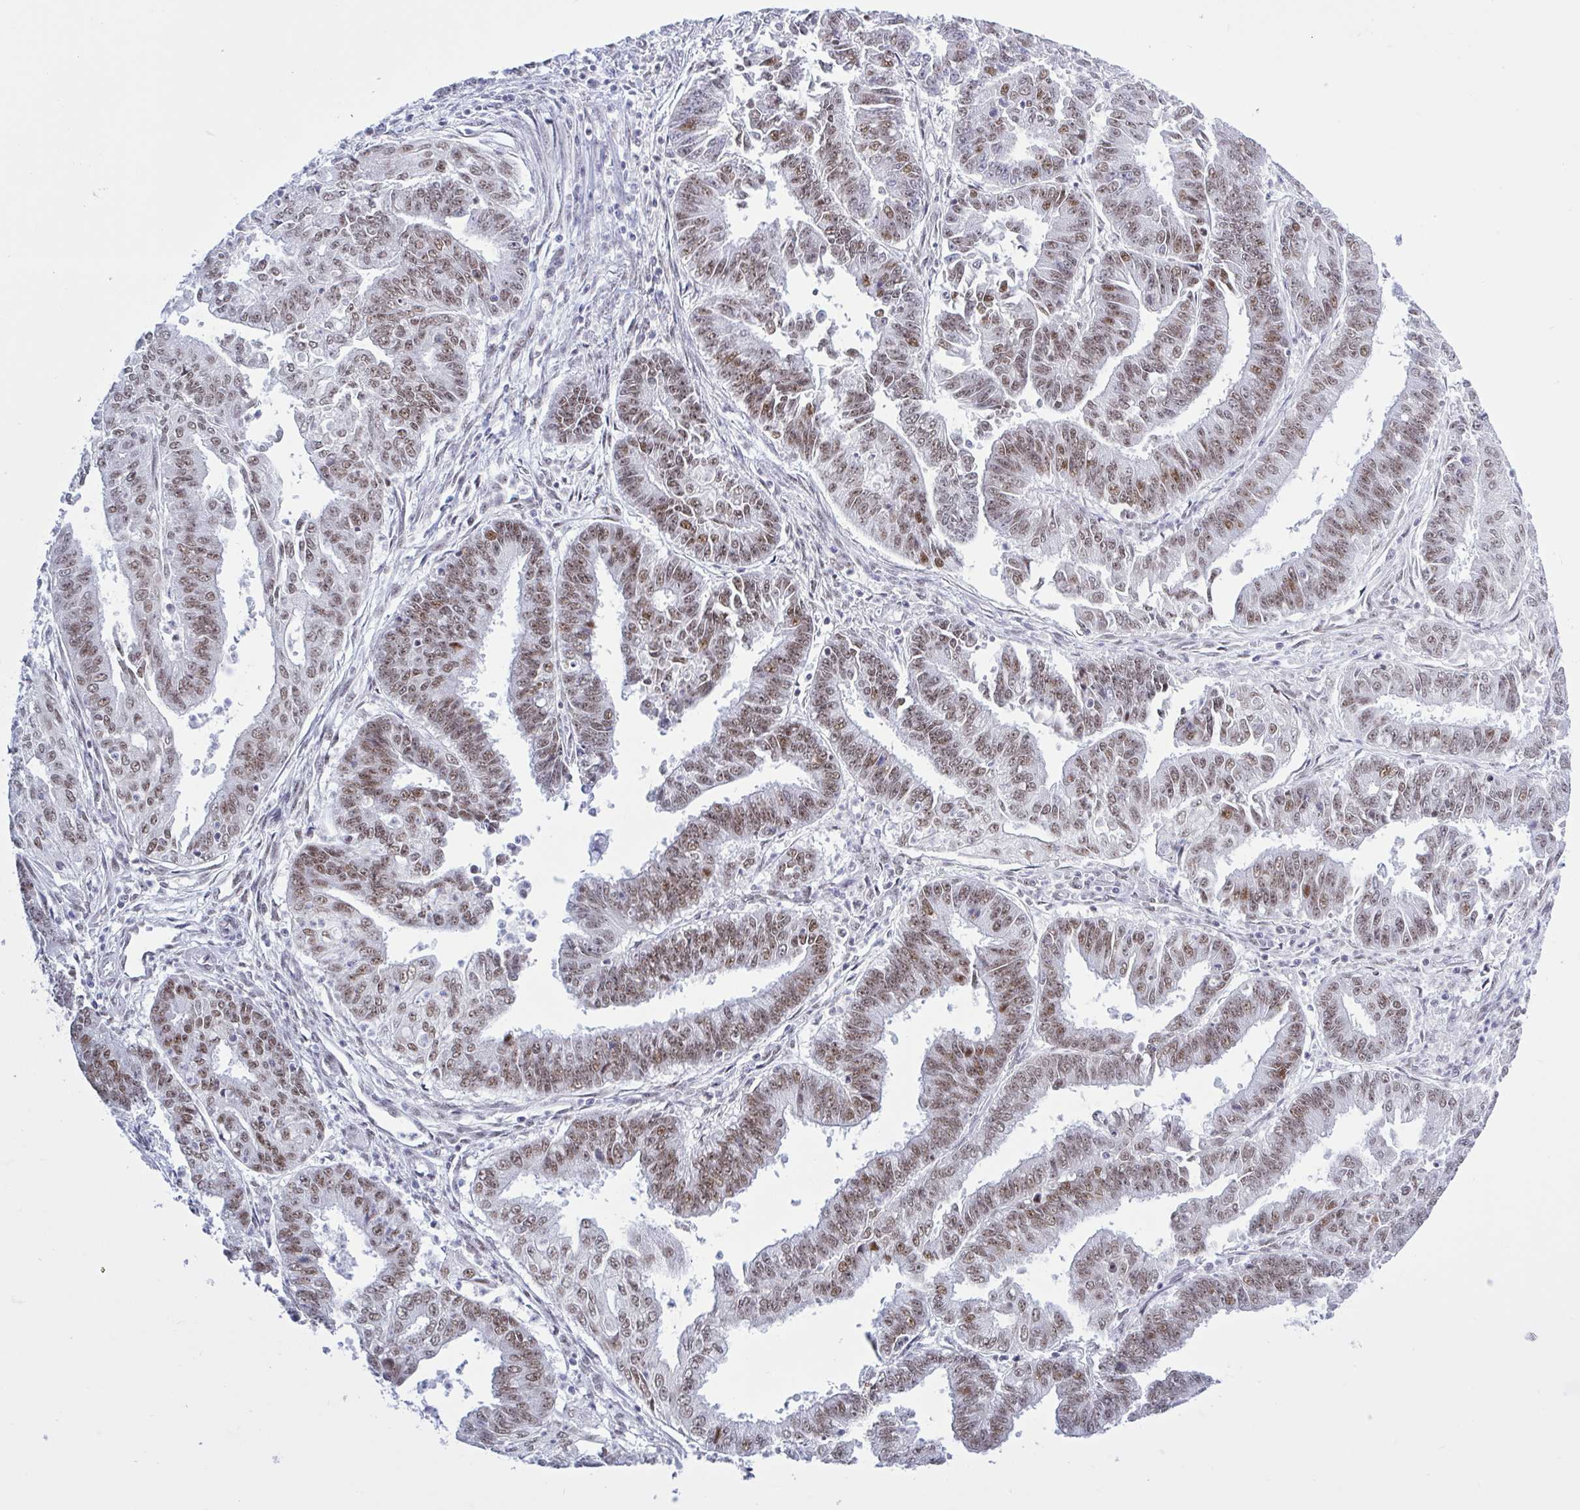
{"staining": {"intensity": "weak", "quantity": ">75%", "location": "nuclear"}, "tissue": "endometrial cancer", "cell_type": "Tumor cells", "image_type": "cancer", "snomed": [{"axis": "morphology", "description": "Adenocarcinoma, NOS"}, {"axis": "topography", "description": "Endometrium"}], "caption": "Human endometrial cancer (adenocarcinoma) stained for a protein (brown) reveals weak nuclear positive expression in about >75% of tumor cells.", "gene": "PPP1R10", "patient": {"sex": "female", "age": 73}}